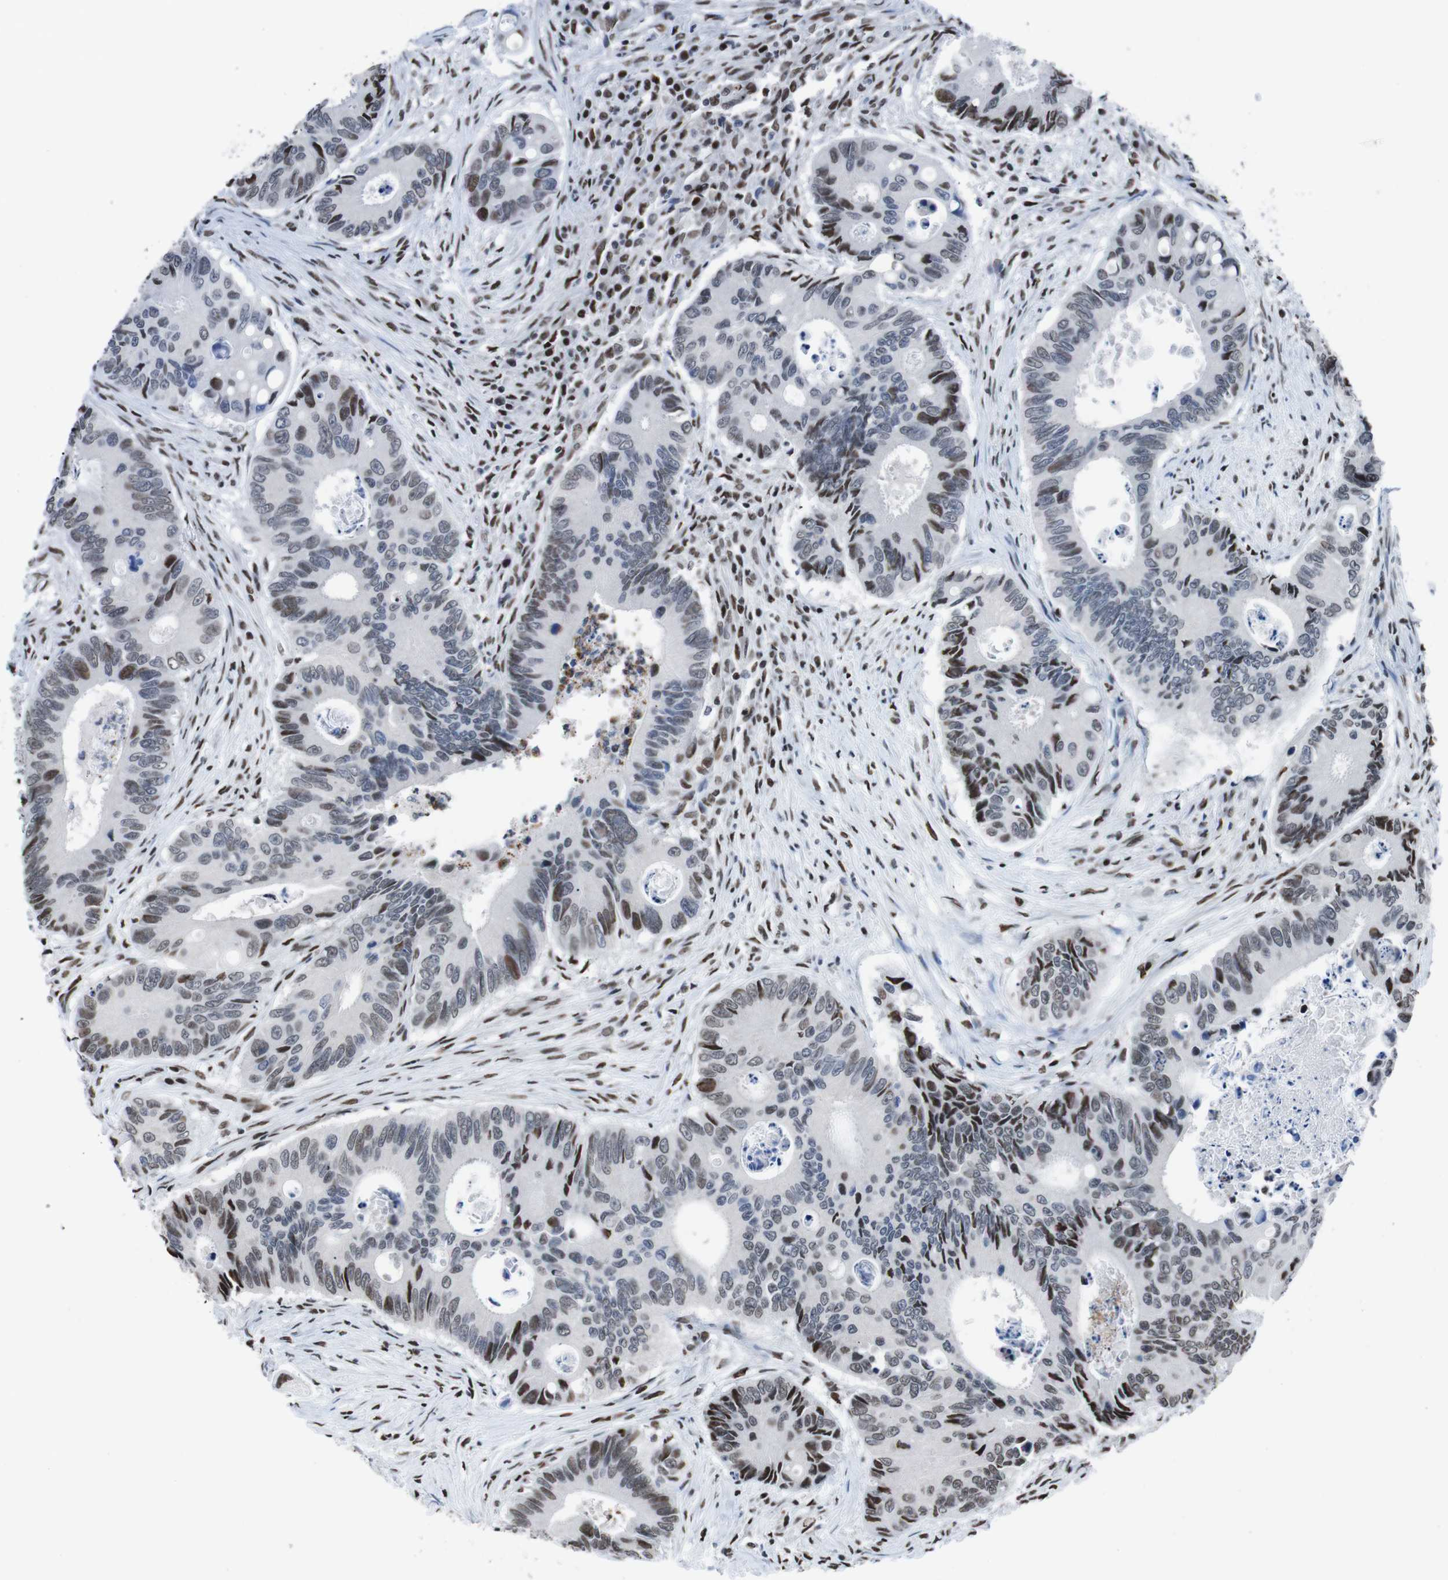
{"staining": {"intensity": "moderate", "quantity": "25%-75%", "location": "nuclear"}, "tissue": "colorectal cancer", "cell_type": "Tumor cells", "image_type": "cancer", "snomed": [{"axis": "morphology", "description": "Inflammation, NOS"}, {"axis": "morphology", "description": "Adenocarcinoma, NOS"}, {"axis": "topography", "description": "Colon"}], "caption": "This is a micrograph of immunohistochemistry staining of colorectal adenocarcinoma, which shows moderate positivity in the nuclear of tumor cells.", "gene": "PIP4P2", "patient": {"sex": "male", "age": 72}}